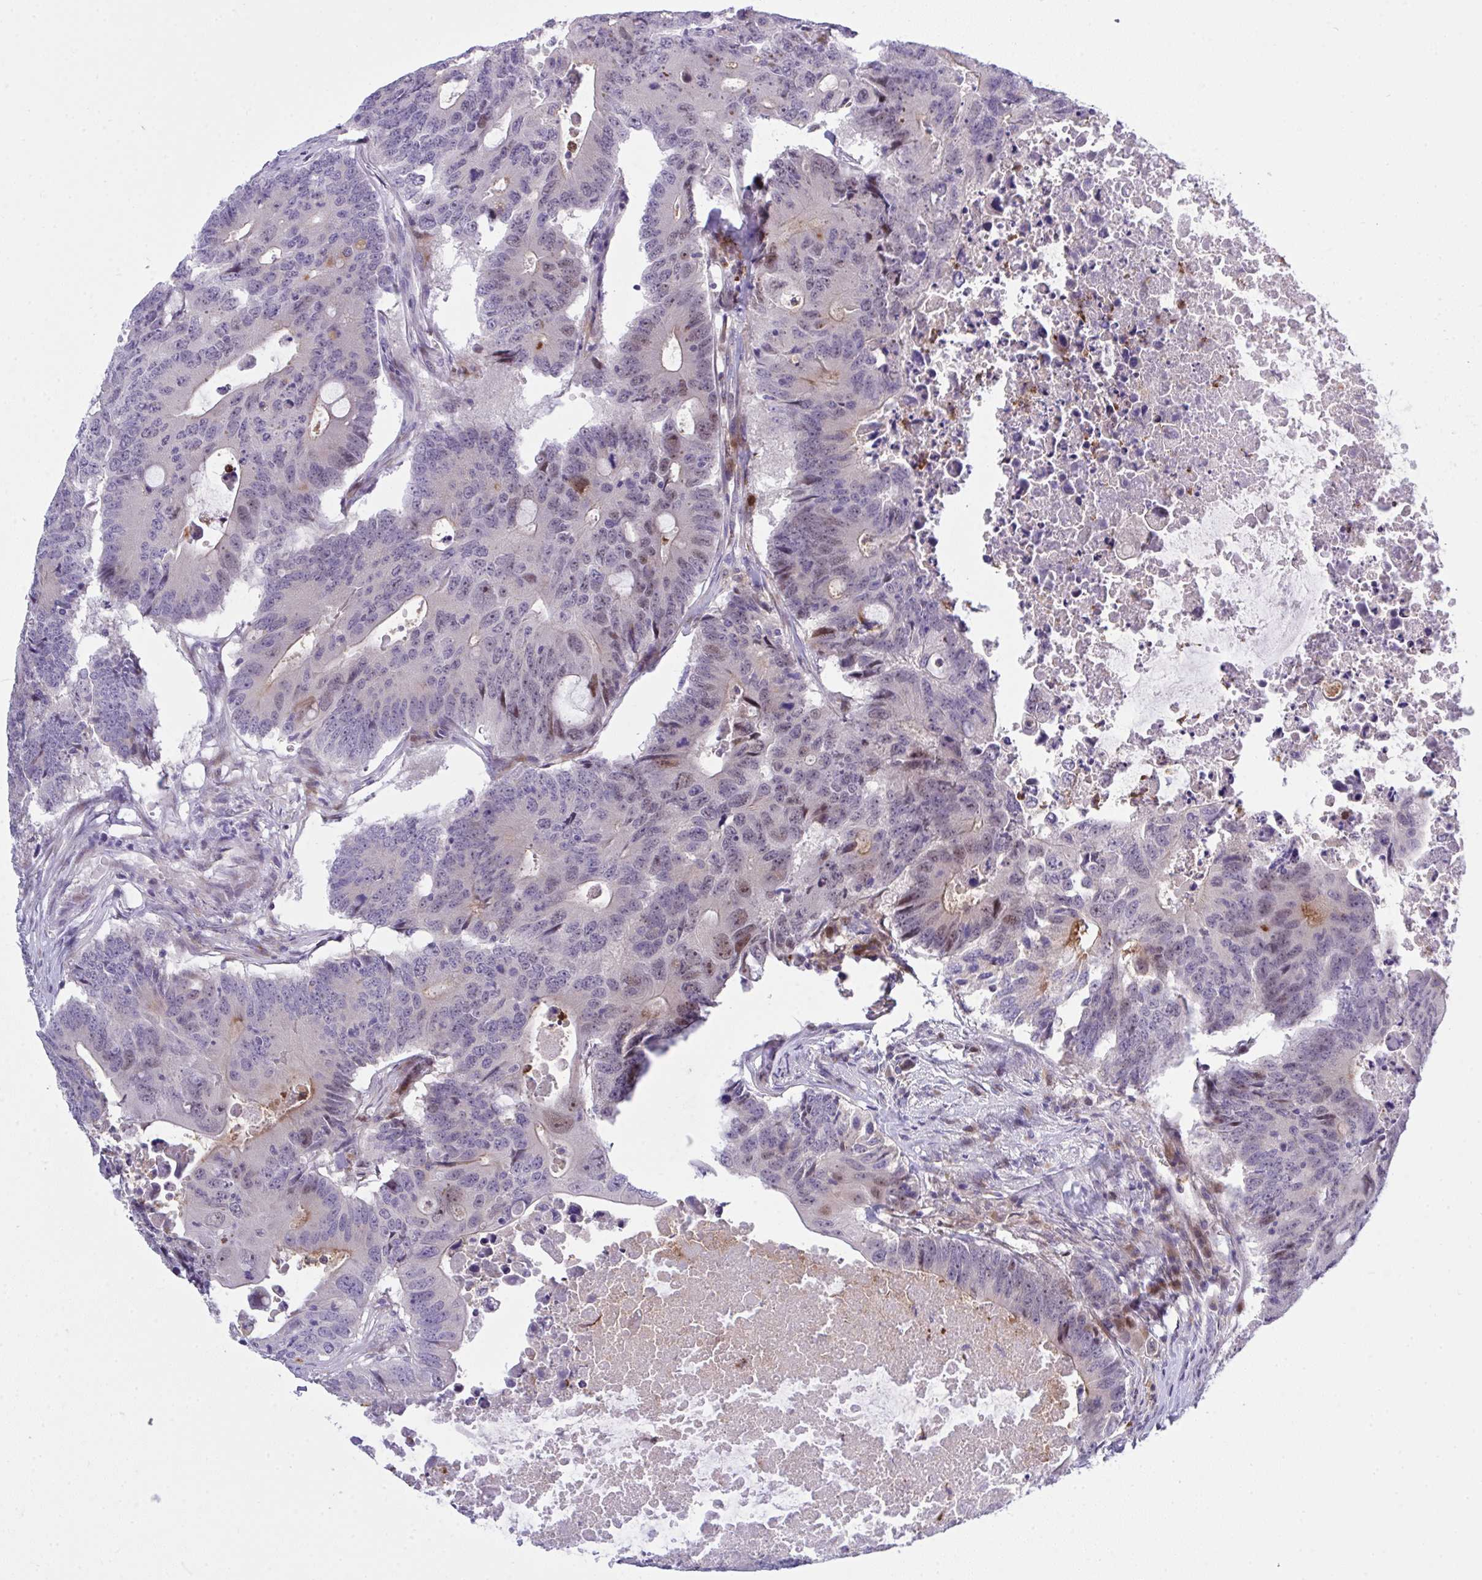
{"staining": {"intensity": "moderate", "quantity": "<25%", "location": "cytoplasmic/membranous,nuclear"}, "tissue": "colorectal cancer", "cell_type": "Tumor cells", "image_type": "cancer", "snomed": [{"axis": "morphology", "description": "Adenocarcinoma, NOS"}, {"axis": "topography", "description": "Colon"}], "caption": "DAB immunohistochemical staining of colorectal cancer (adenocarcinoma) displays moderate cytoplasmic/membranous and nuclear protein positivity in approximately <25% of tumor cells. (DAB (3,3'-diaminobenzidine) IHC, brown staining for protein, blue staining for nuclei).", "gene": "ZNF554", "patient": {"sex": "male", "age": 71}}